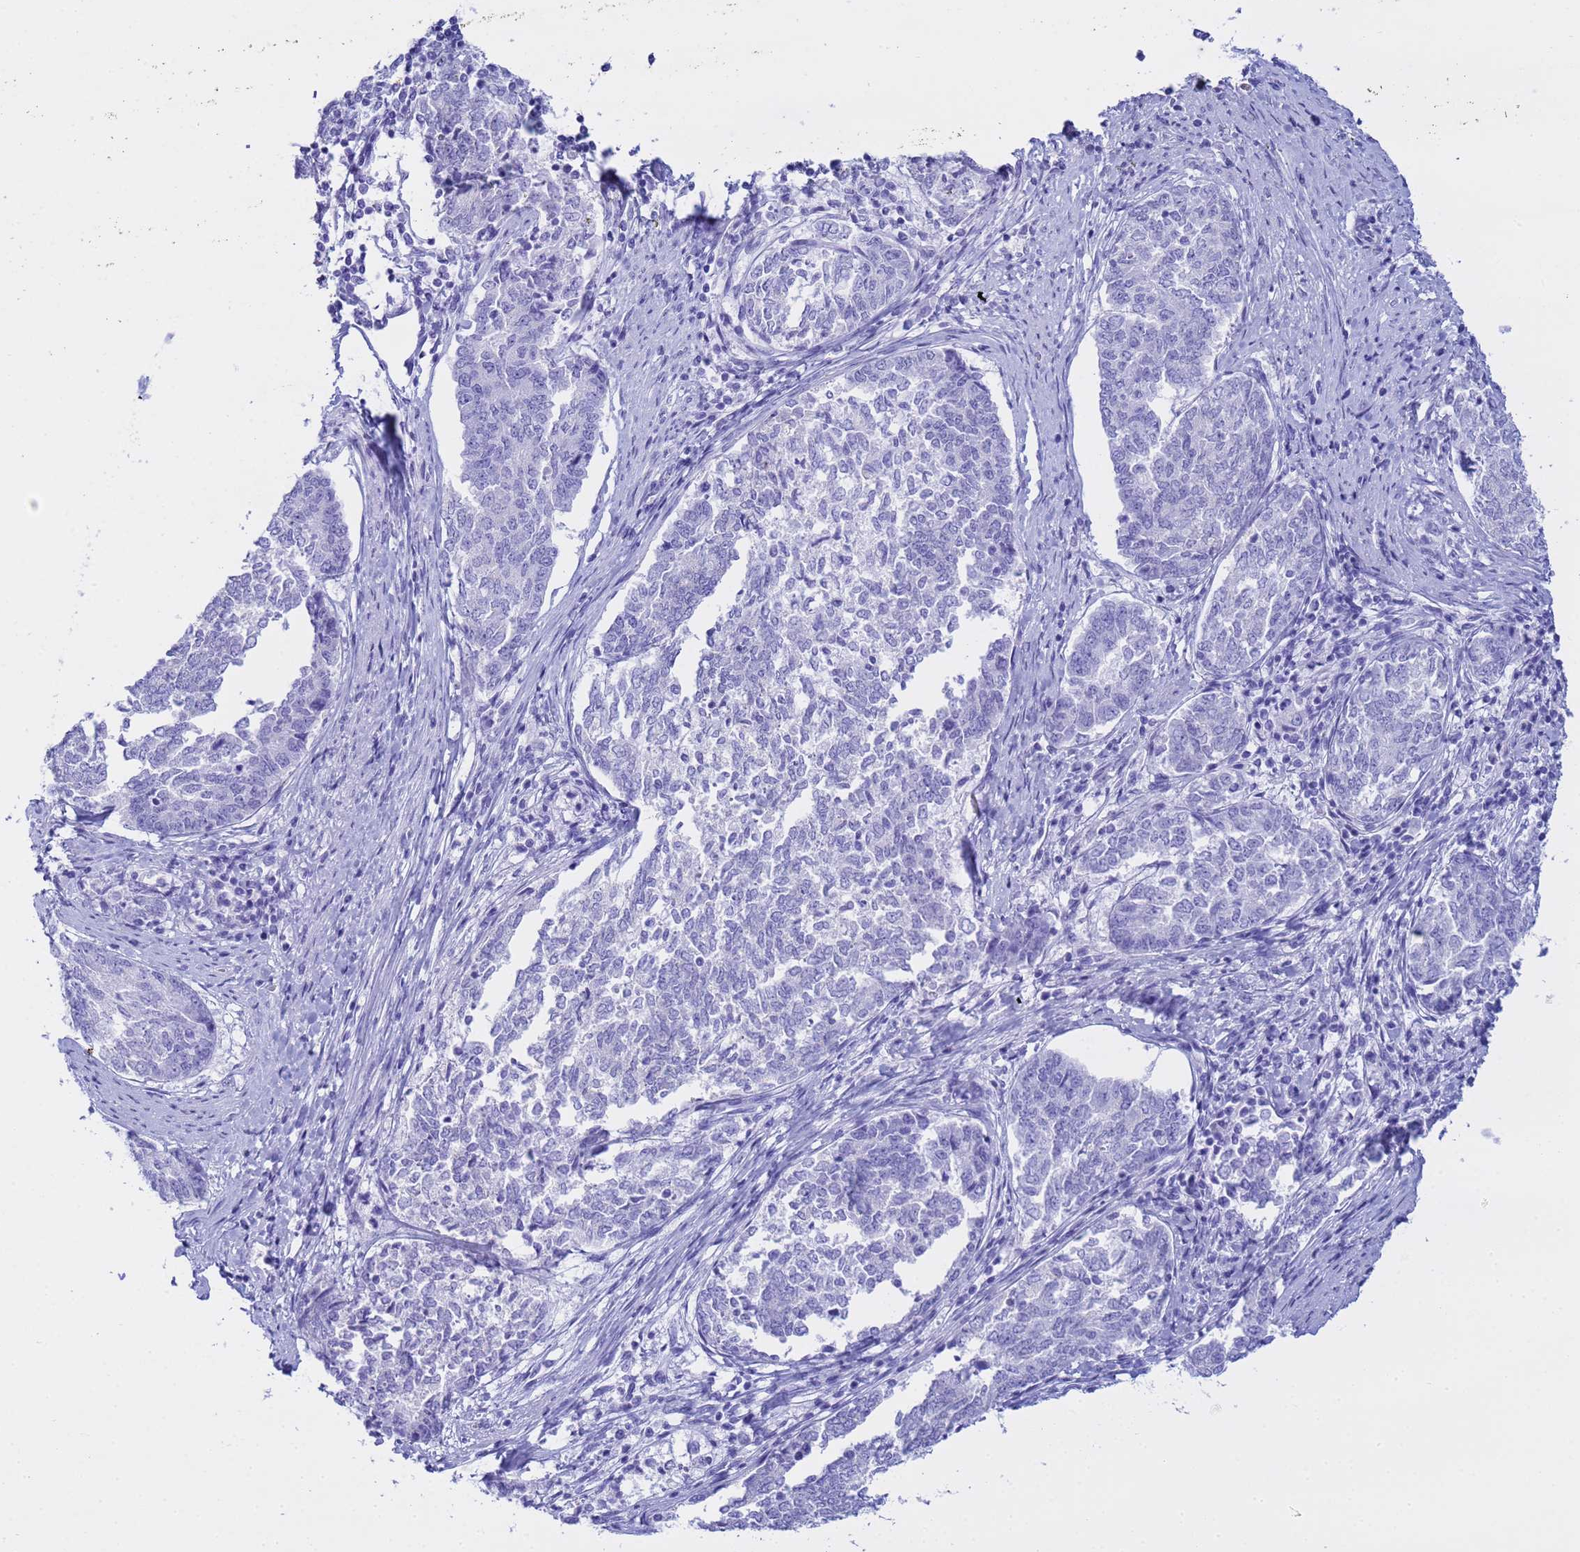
{"staining": {"intensity": "negative", "quantity": "none", "location": "none"}, "tissue": "endometrial cancer", "cell_type": "Tumor cells", "image_type": "cancer", "snomed": [{"axis": "morphology", "description": "Adenocarcinoma, NOS"}, {"axis": "topography", "description": "Endometrium"}], "caption": "Endometrial adenocarcinoma stained for a protein using immunohistochemistry (IHC) displays no staining tumor cells.", "gene": "AQP12A", "patient": {"sex": "female", "age": 80}}